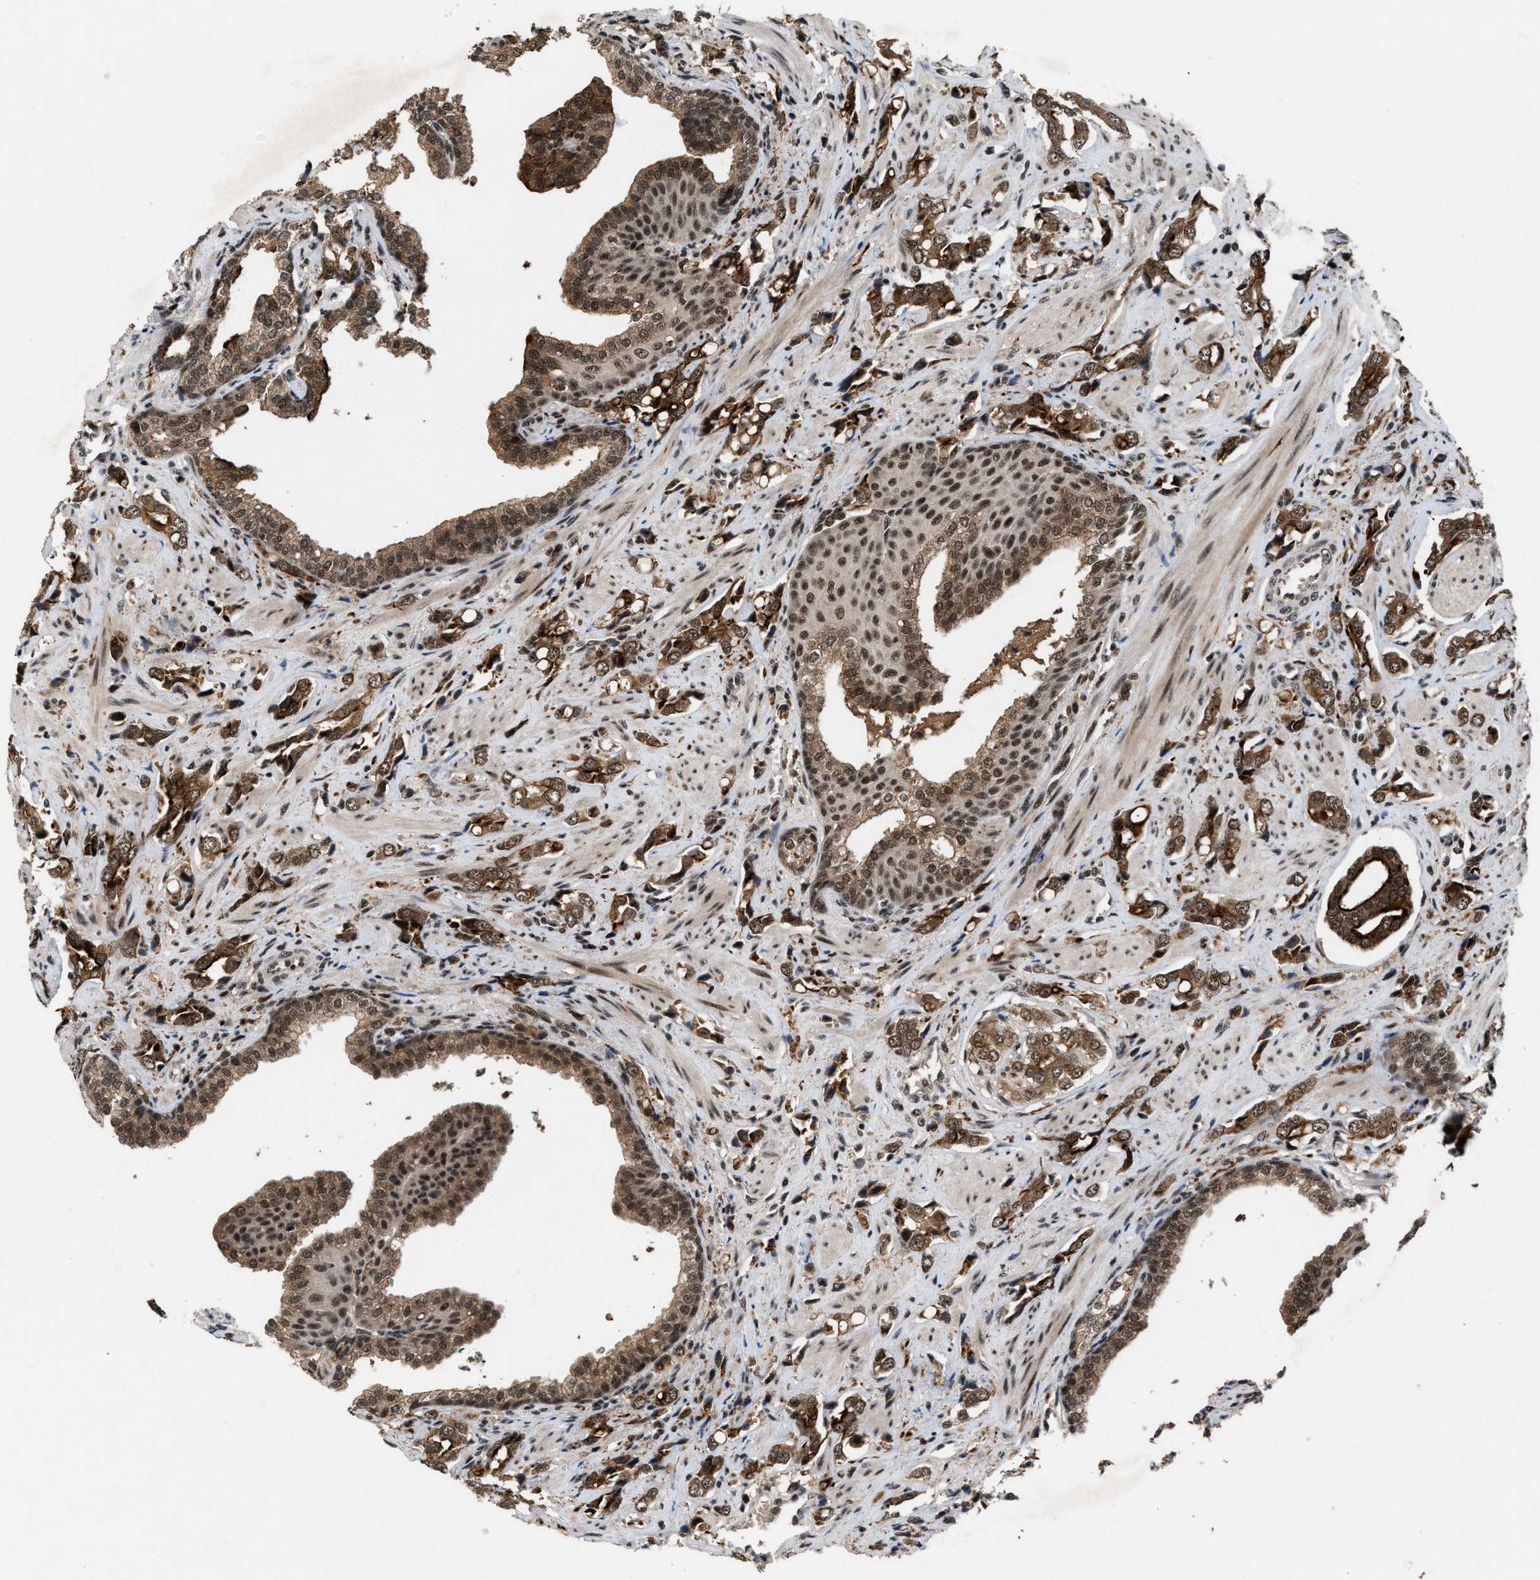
{"staining": {"intensity": "strong", "quantity": ">75%", "location": "cytoplasmic/membranous,nuclear"}, "tissue": "prostate cancer", "cell_type": "Tumor cells", "image_type": "cancer", "snomed": [{"axis": "morphology", "description": "Adenocarcinoma, High grade"}, {"axis": "topography", "description": "Prostate"}], "caption": "Protein analysis of prostate cancer (high-grade adenocarcinoma) tissue demonstrates strong cytoplasmic/membranous and nuclear expression in about >75% of tumor cells.", "gene": "PRPF4", "patient": {"sex": "male", "age": 52}}